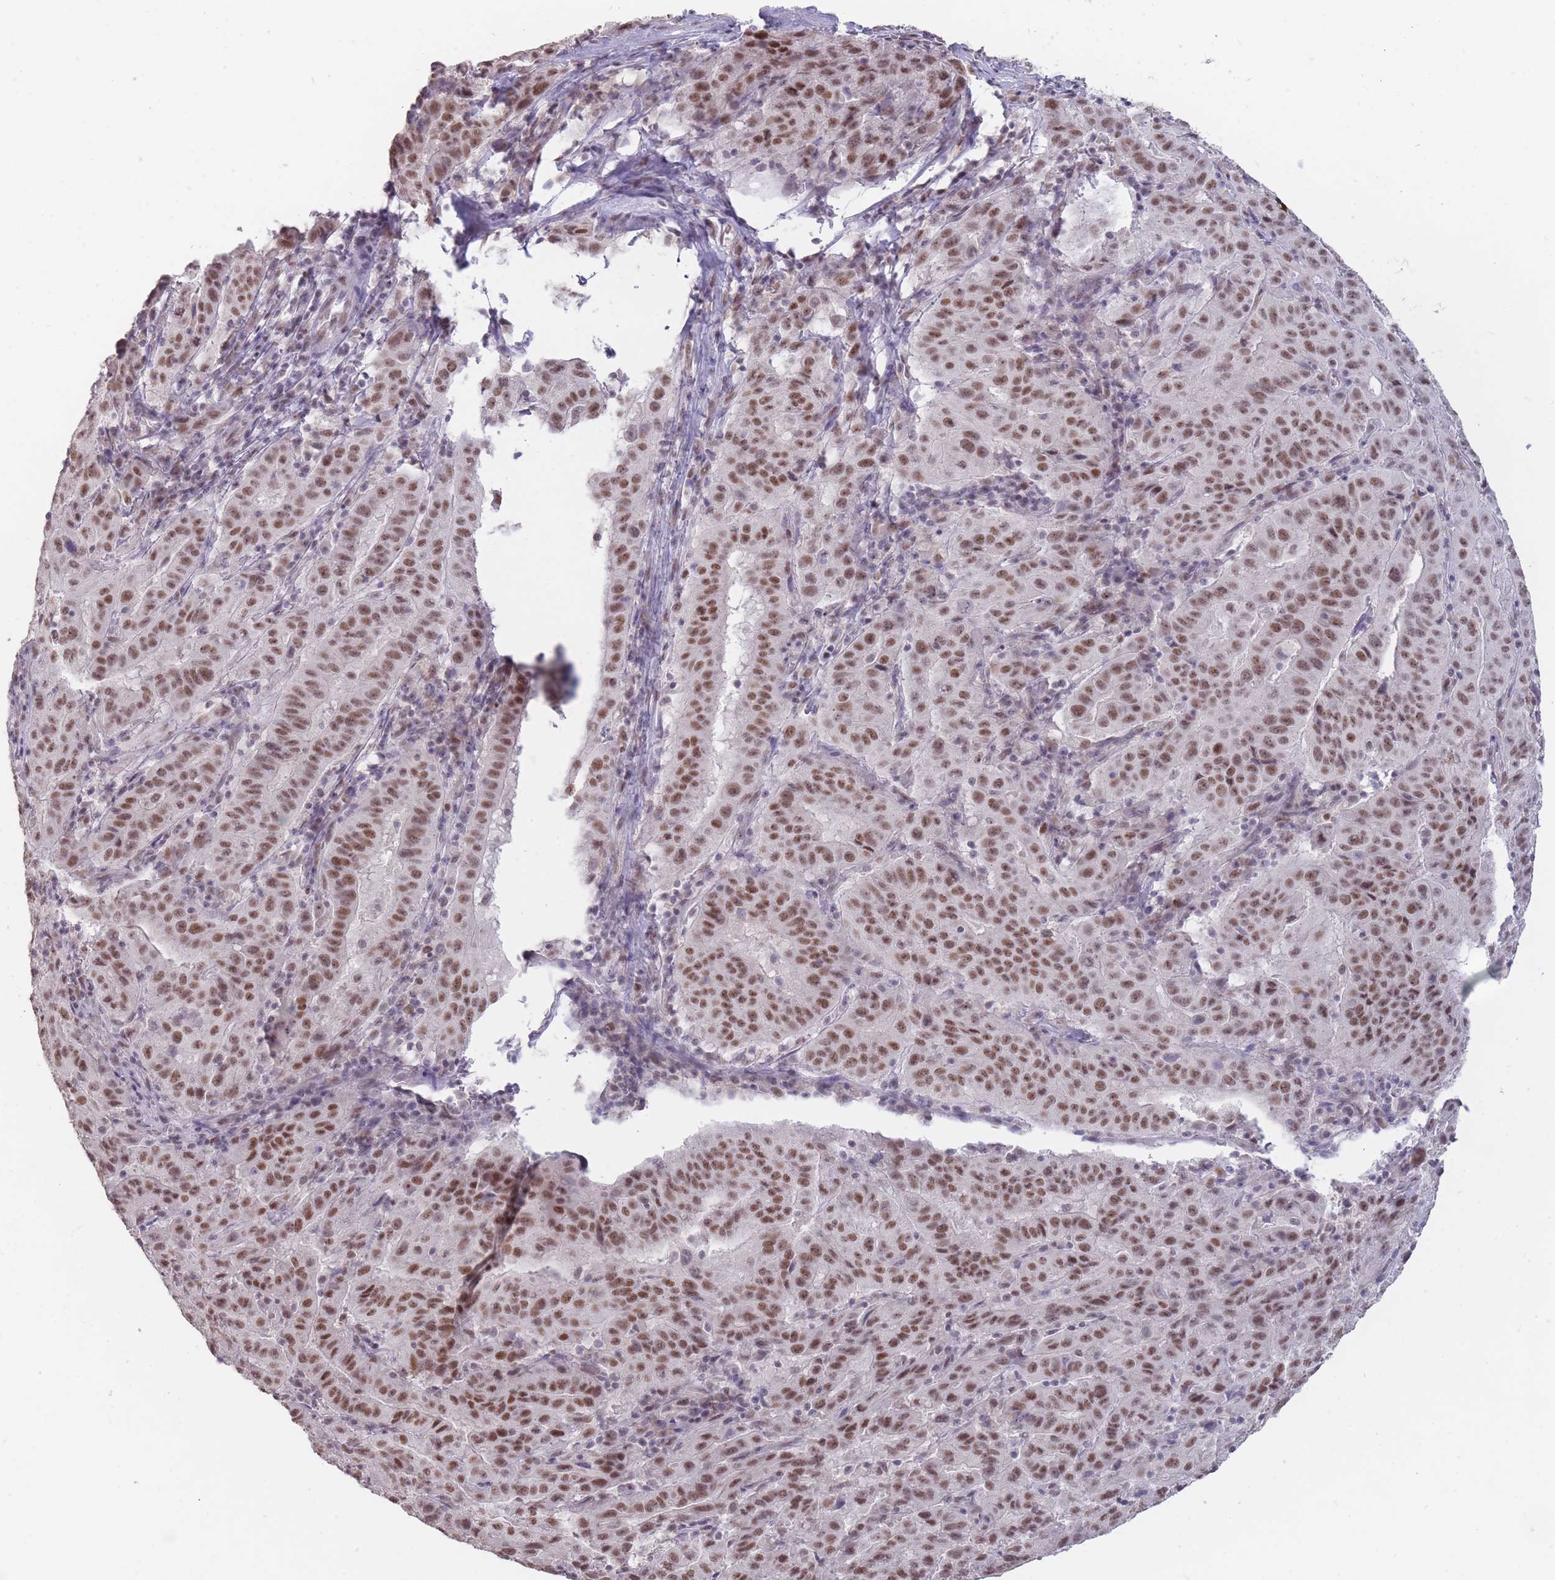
{"staining": {"intensity": "moderate", "quantity": ">75%", "location": "nuclear"}, "tissue": "pancreatic cancer", "cell_type": "Tumor cells", "image_type": "cancer", "snomed": [{"axis": "morphology", "description": "Adenocarcinoma, NOS"}, {"axis": "topography", "description": "Pancreas"}], "caption": "Immunohistochemical staining of adenocarcinoma (pancreatic) exhibits moderate nuclear protein positivity in approximately >75% of tumor cells.", "gene": "HNRNPUL1", "patient": {"sex": "male", "age": 63}}